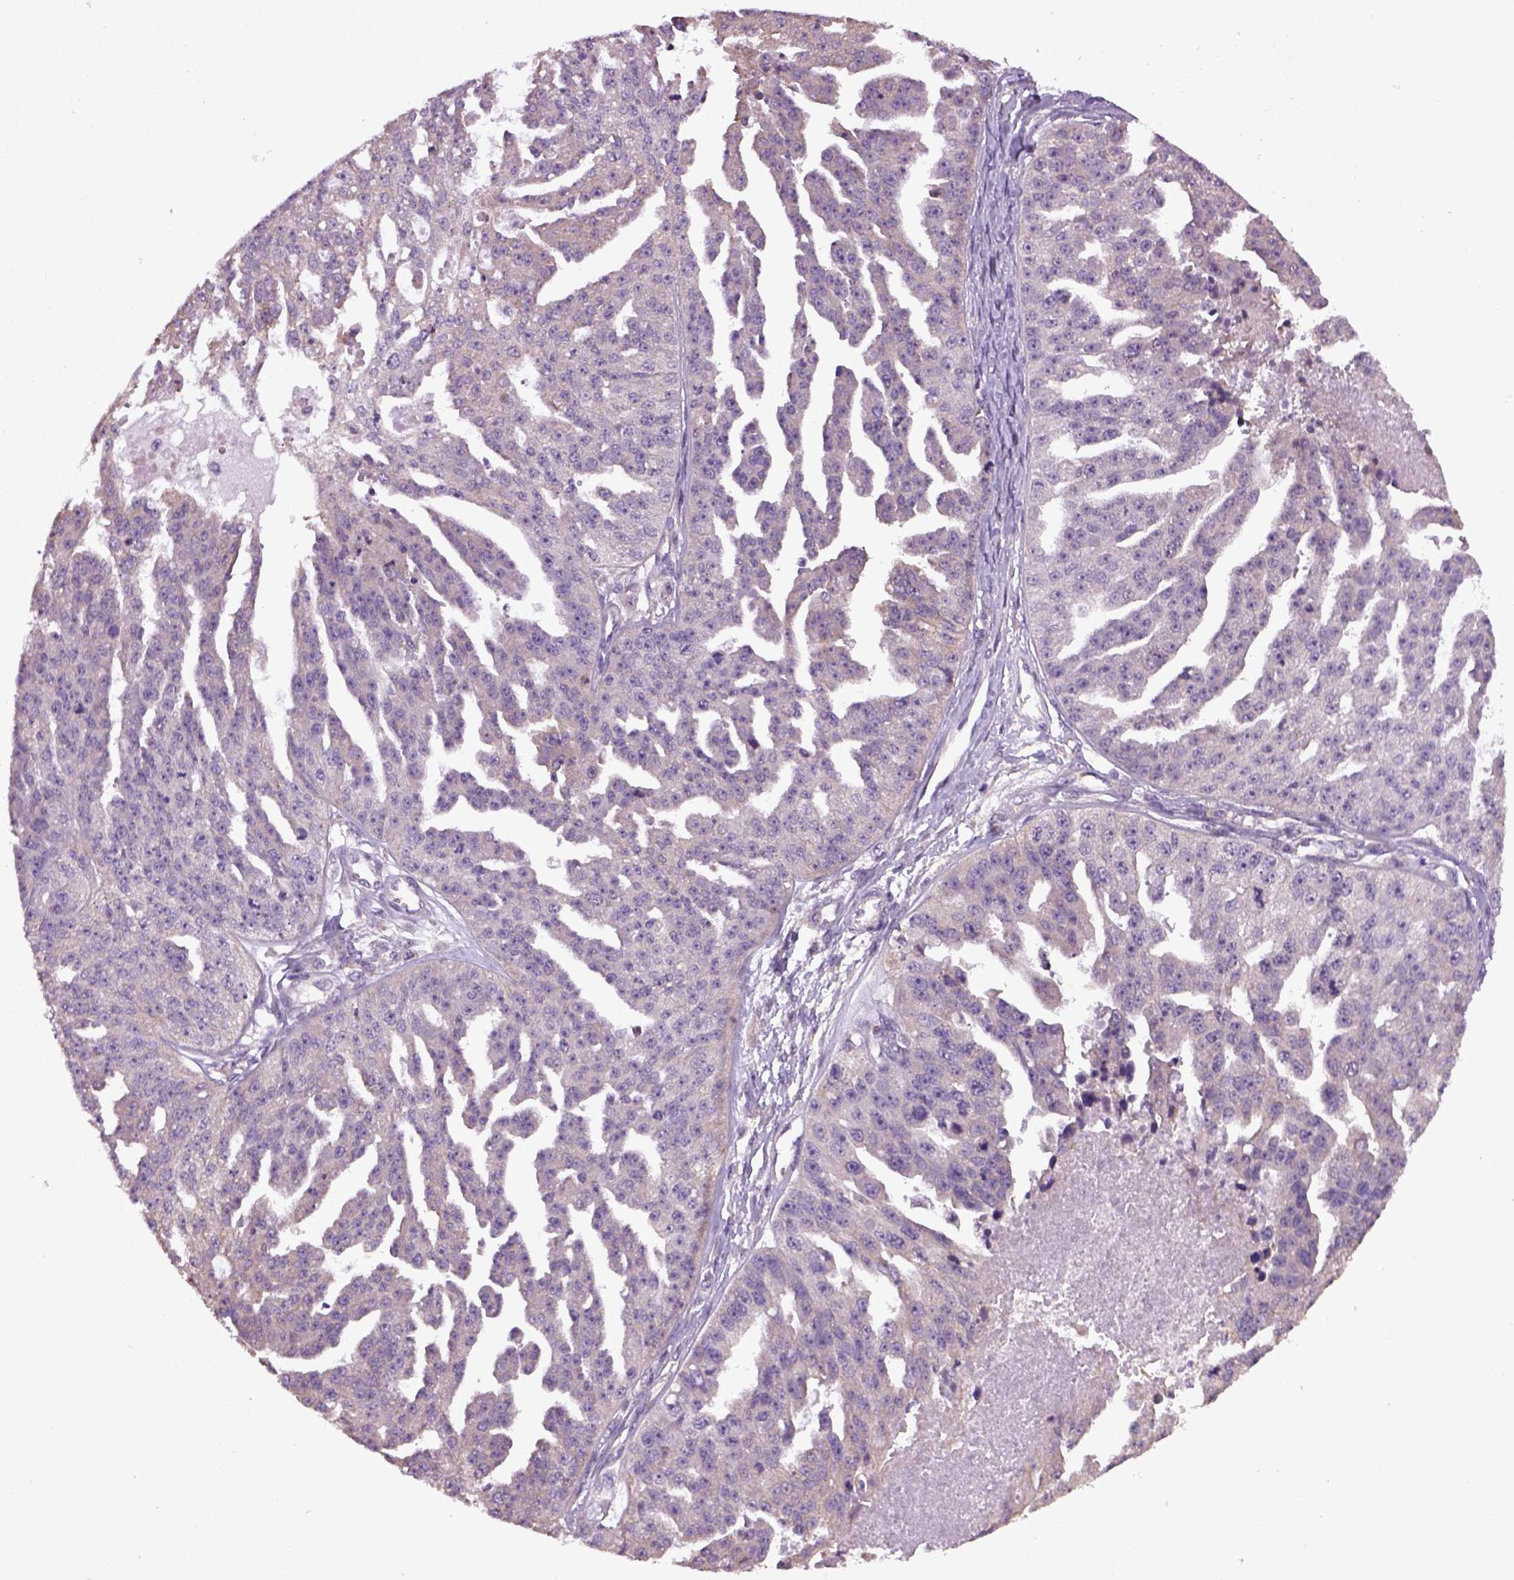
{"staining": {"intensity": "negative", "quantity": "none", "location": "none"}, "tissue": "ovarian cancer", "cell_type": "Tumor cells", "image_type": "cancer", "snomed": [{"axis": "morphology", "description": "Cystadenocarcinoma, serous, NOS"}, {"axis": "topography", "description": "Ovary"}], "caption": "This is an immunohistochemistry image of ovarian serous cystadenocarcinoma. There is no positivity in tumor cells.", "gene": "TPRG1", "patient": {"sex": "female", "age": 58}}